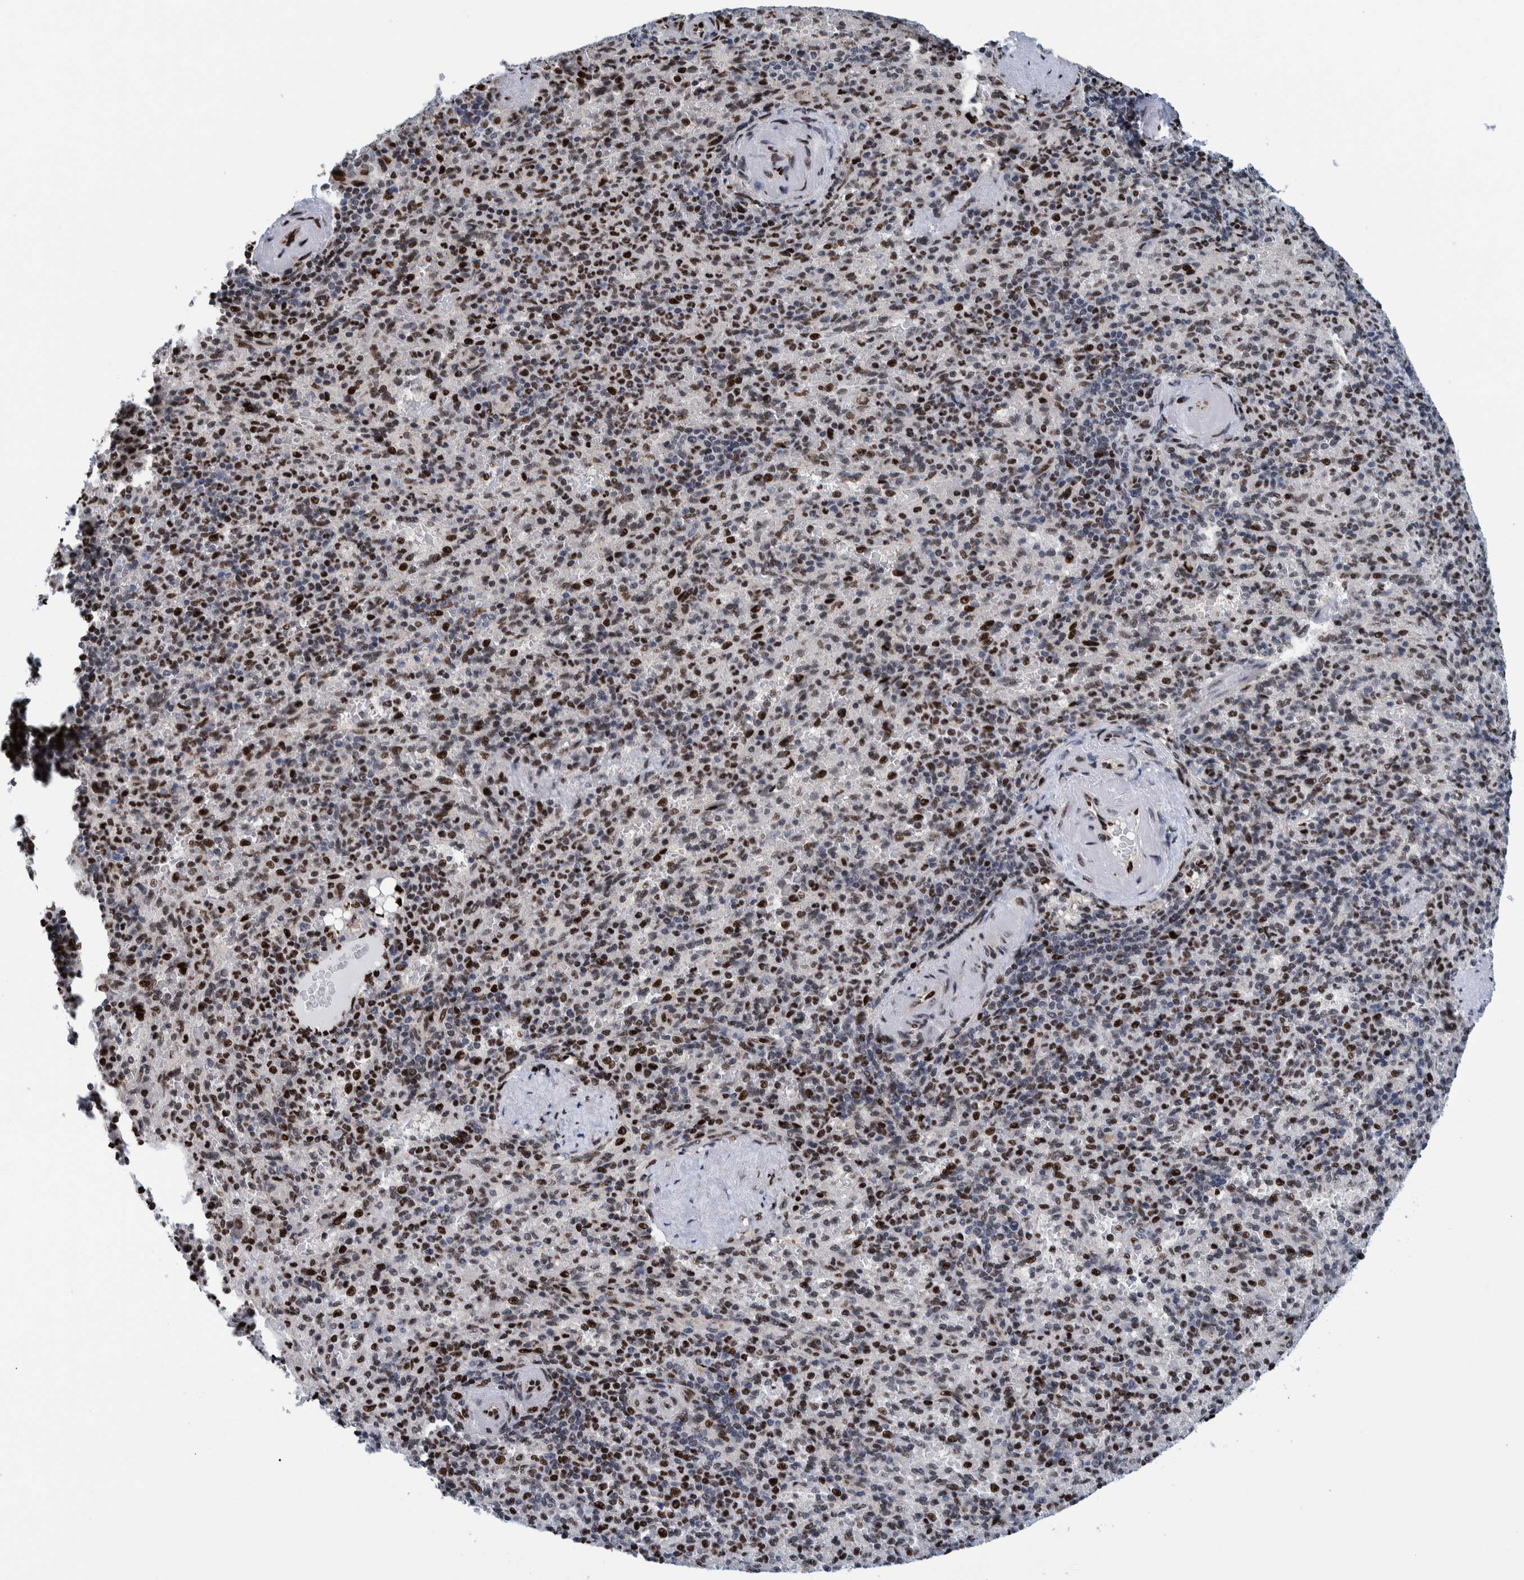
{"staining": {"intensity": "strong", "quantity": "25%-75%", "location": "nuclear"}, "tissue": "spleen", "cell_type": "Cells in red pulp", "image_type": "normal", "snomed": [{"axis": "morphology", "description": "Normal tissue, NOS"}, {"axis": "topography", "description": "Spleen"}], "caption": "Immunohistochemical staining of unremarkable human spleen reveals strong nuclear protein expression in approximately 25%-75% of cells in red pulp. (DAB (3,3'-diaminobenzidine) IHC with brightfield microscopy, high magnification).", "gene": "HEATR9", "patient": {"sex": "female", "age": 74}}